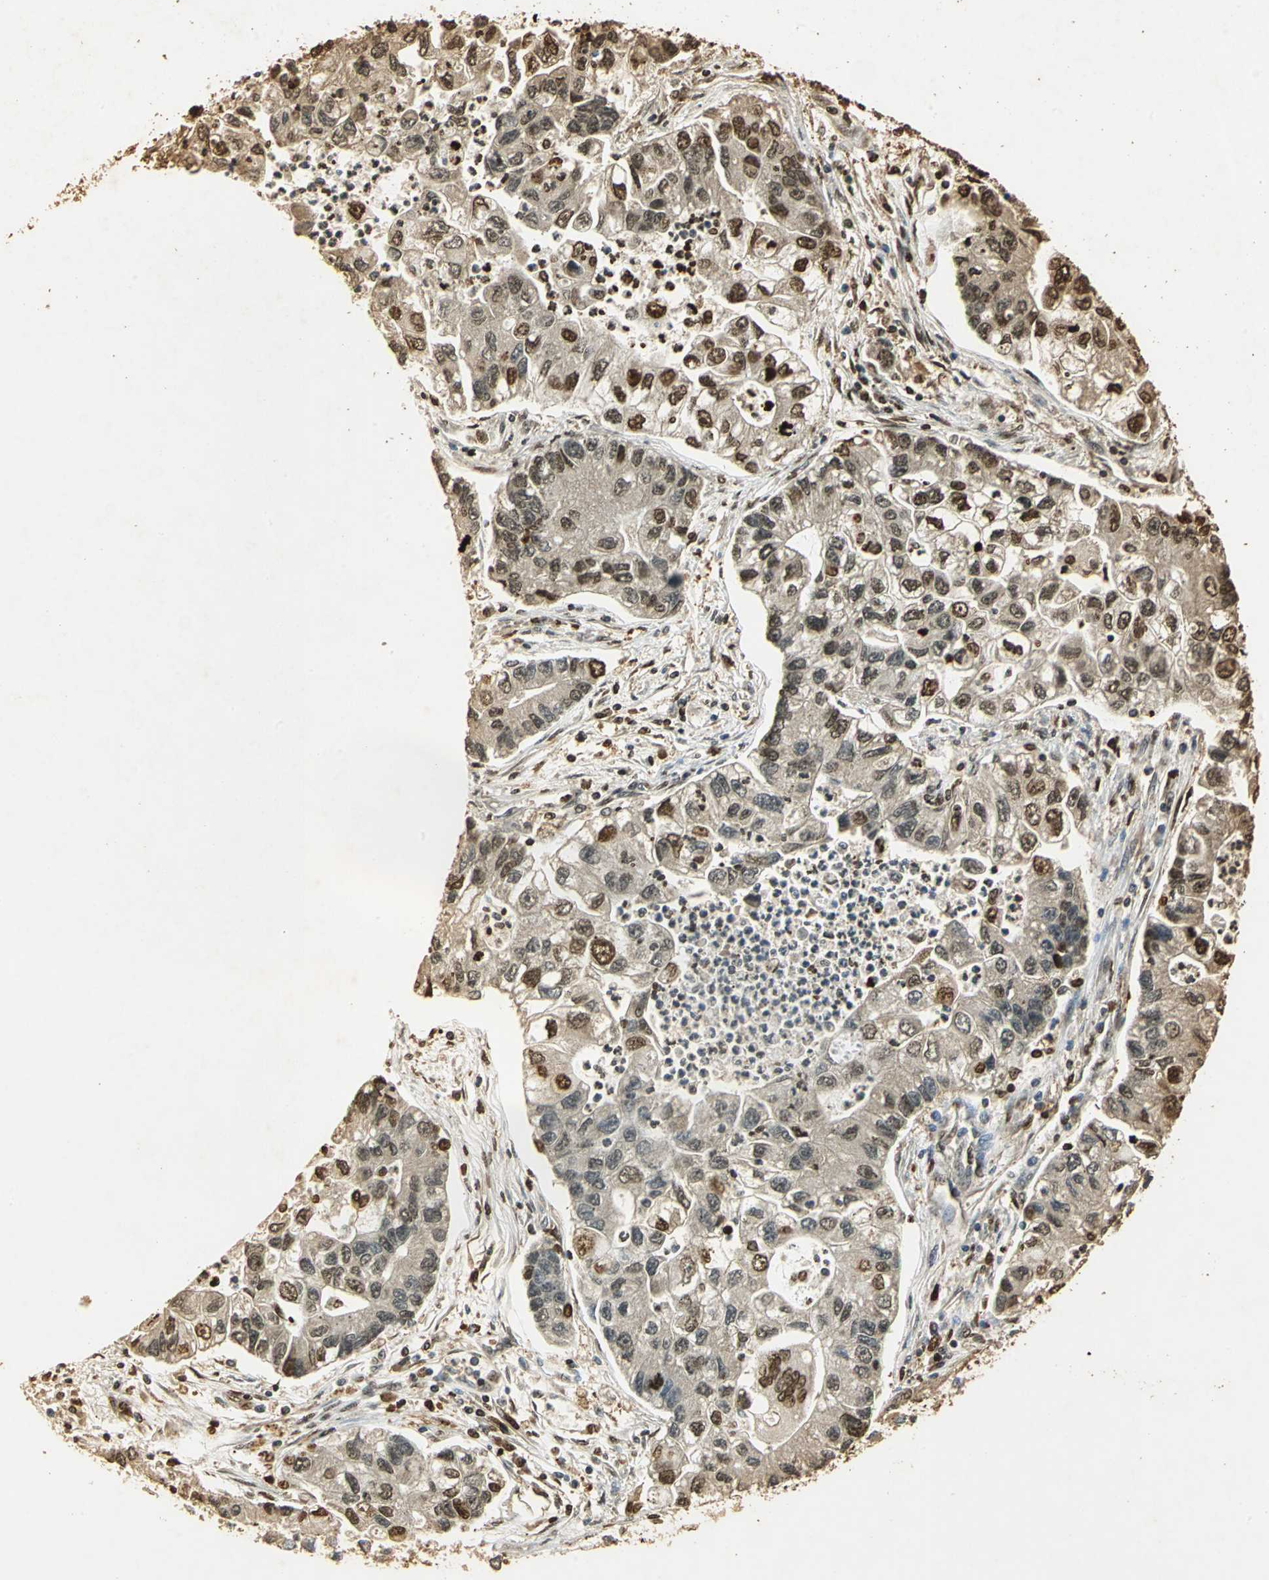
{"staining": {"intensity": "moderate", "quantity": ">75%", "location": "cytoplasmic/membranous,nuclear"}, "tissue": "lung cancer", "cell_type": "Tumor cells", "image_type": "cancer", "snomed": [{"axis": "morphology", "description": "Adenocarcinoma, NOS"}, {"axis": "topography", "description": "Lung"}], "caption": "DAB immunohistochemical staining of human lung cancer exhibits moderate cytoplasmic/membranous and nuclear protein positivity in about >75% of tumor cells. The protein of interest is shown in brown color, while the nuclei are stained blue.", "gene": "GAPDH", "patient": {"sex": "female", "age": 51}}